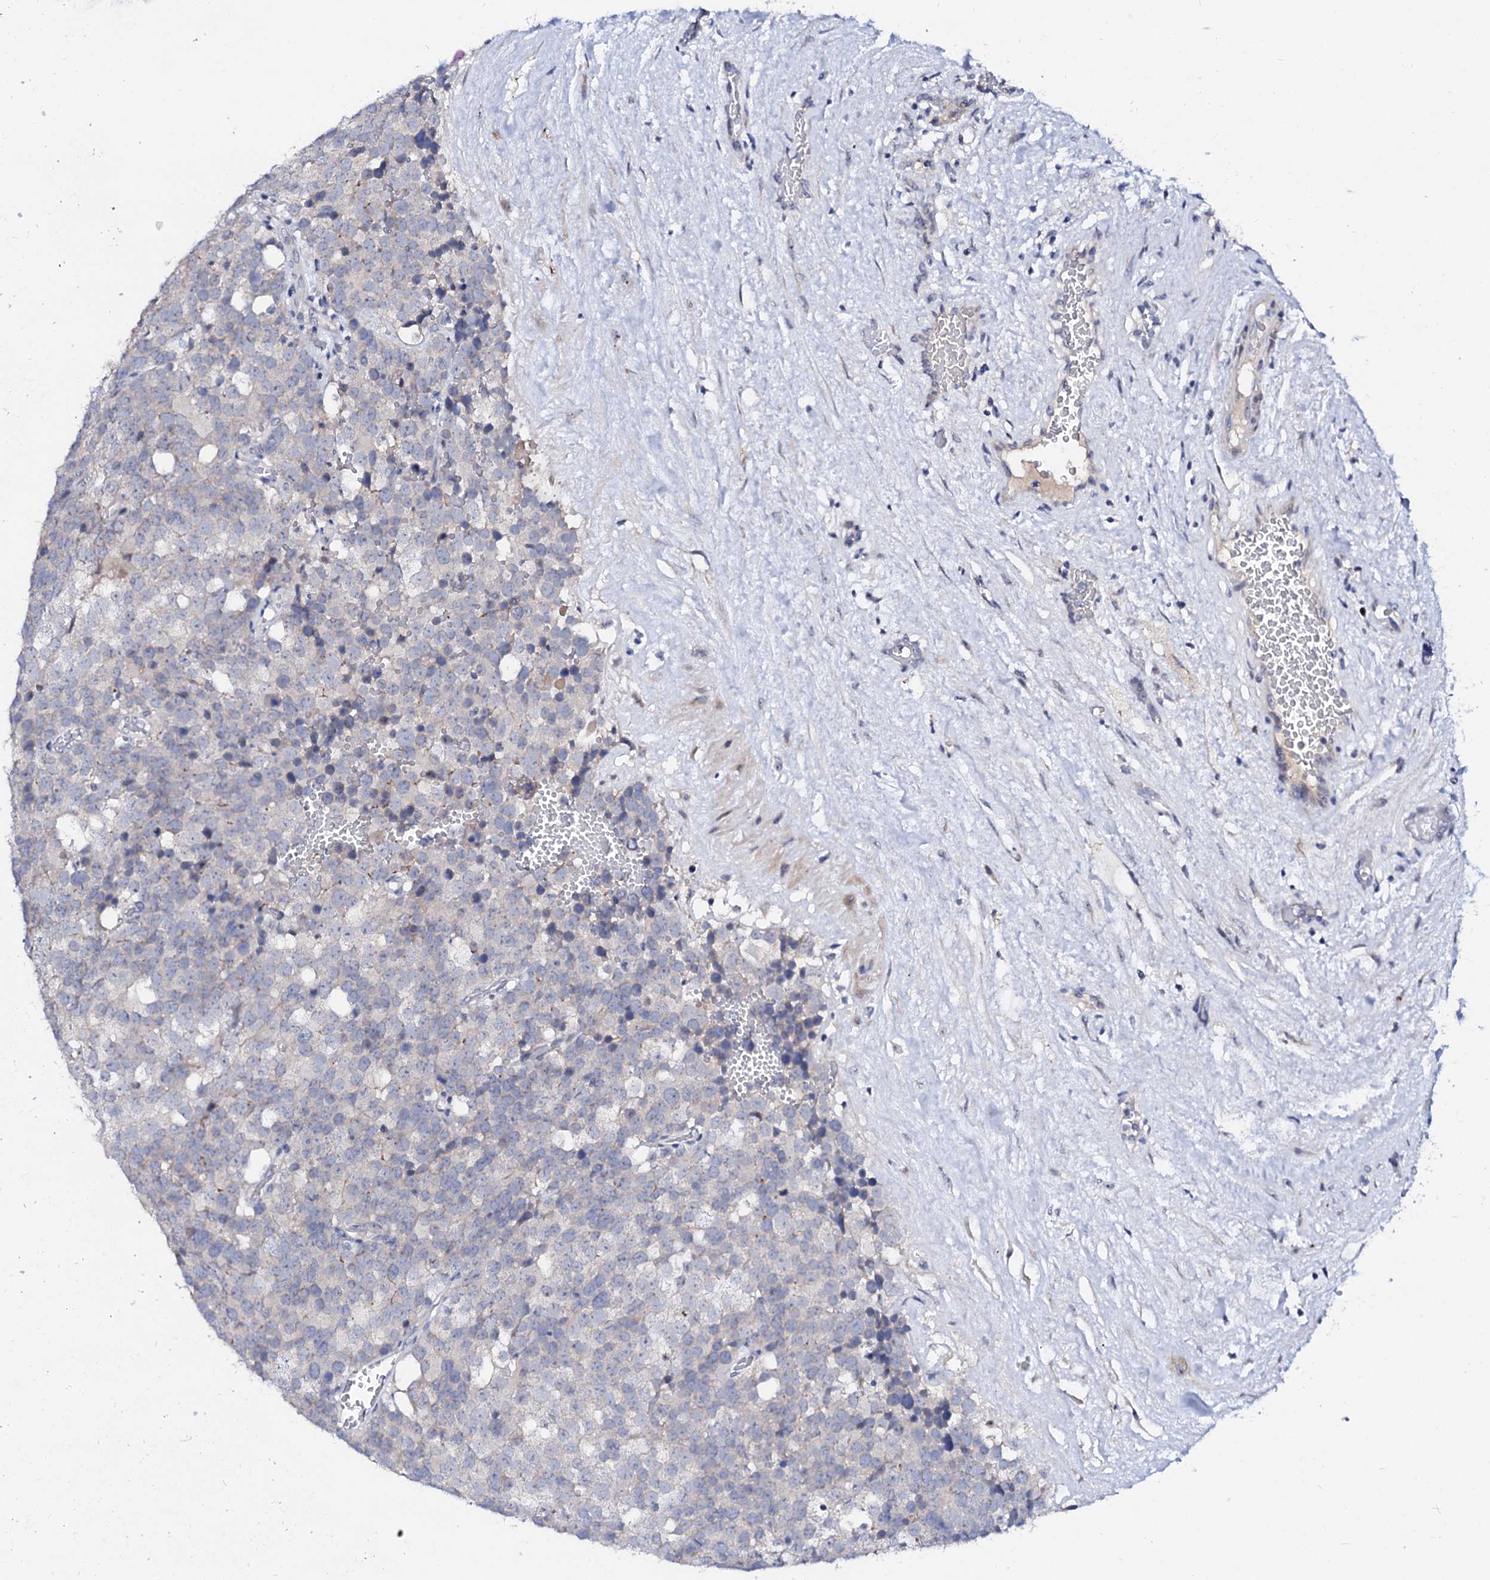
{"staining": {"intensity": "negative", "quantity": "none", "location": "none"}, "tissue": "testis cancer", "cell_type": "Tumor cells", "image_type": "cancer", "snomed": [{"axis": "morphology", "description": "Seminoma, NOS"}, {"axis": "topography", "description": "Testis"}], "caption": "This is an immunohistochemistry histopathology image of seminoma (testis). There is no expression in tumor cells.", "gene": "BTBD16", "patient": {"sex": "male", "age": 71}}